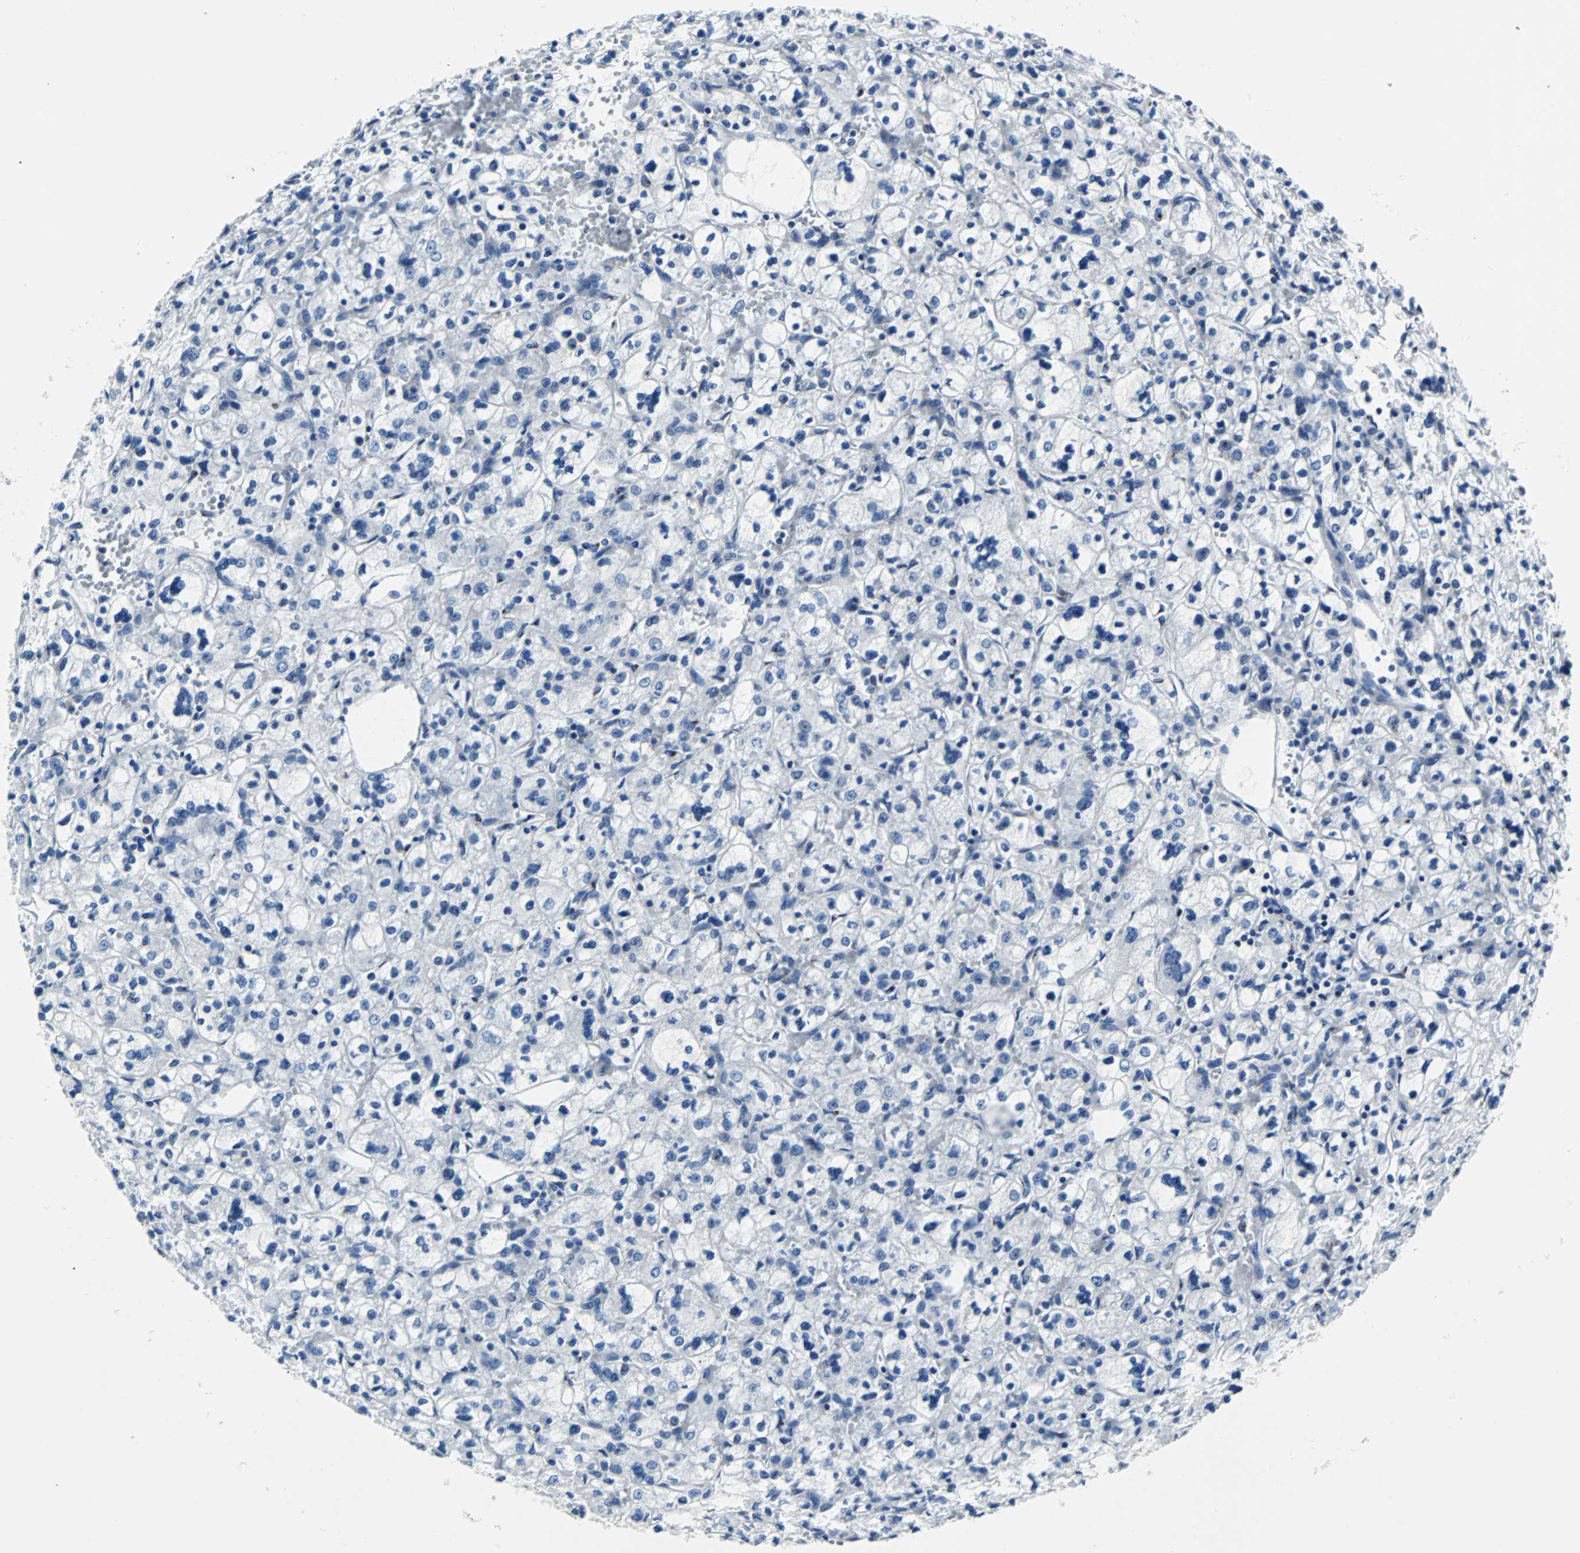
{"staining": {"intensity": "negative", "quantity": "none", "location": "none"}, "tissue": "renal cancer", "cell_type": "Tumor cells", "image_type": "cancer", "snomed": [{"axis": "morphology", "description": "Adenocarcinoma, NOS"}, {"axis": "topography", "description": "Kidney"}], "caption": "IHC image of renal cancer (adenocarcinoma) stained for a protein (brown), which shows no expression in tumor cells.", "gene": "MAP2K6", "patient": {"sex": "female", "age": 83}}